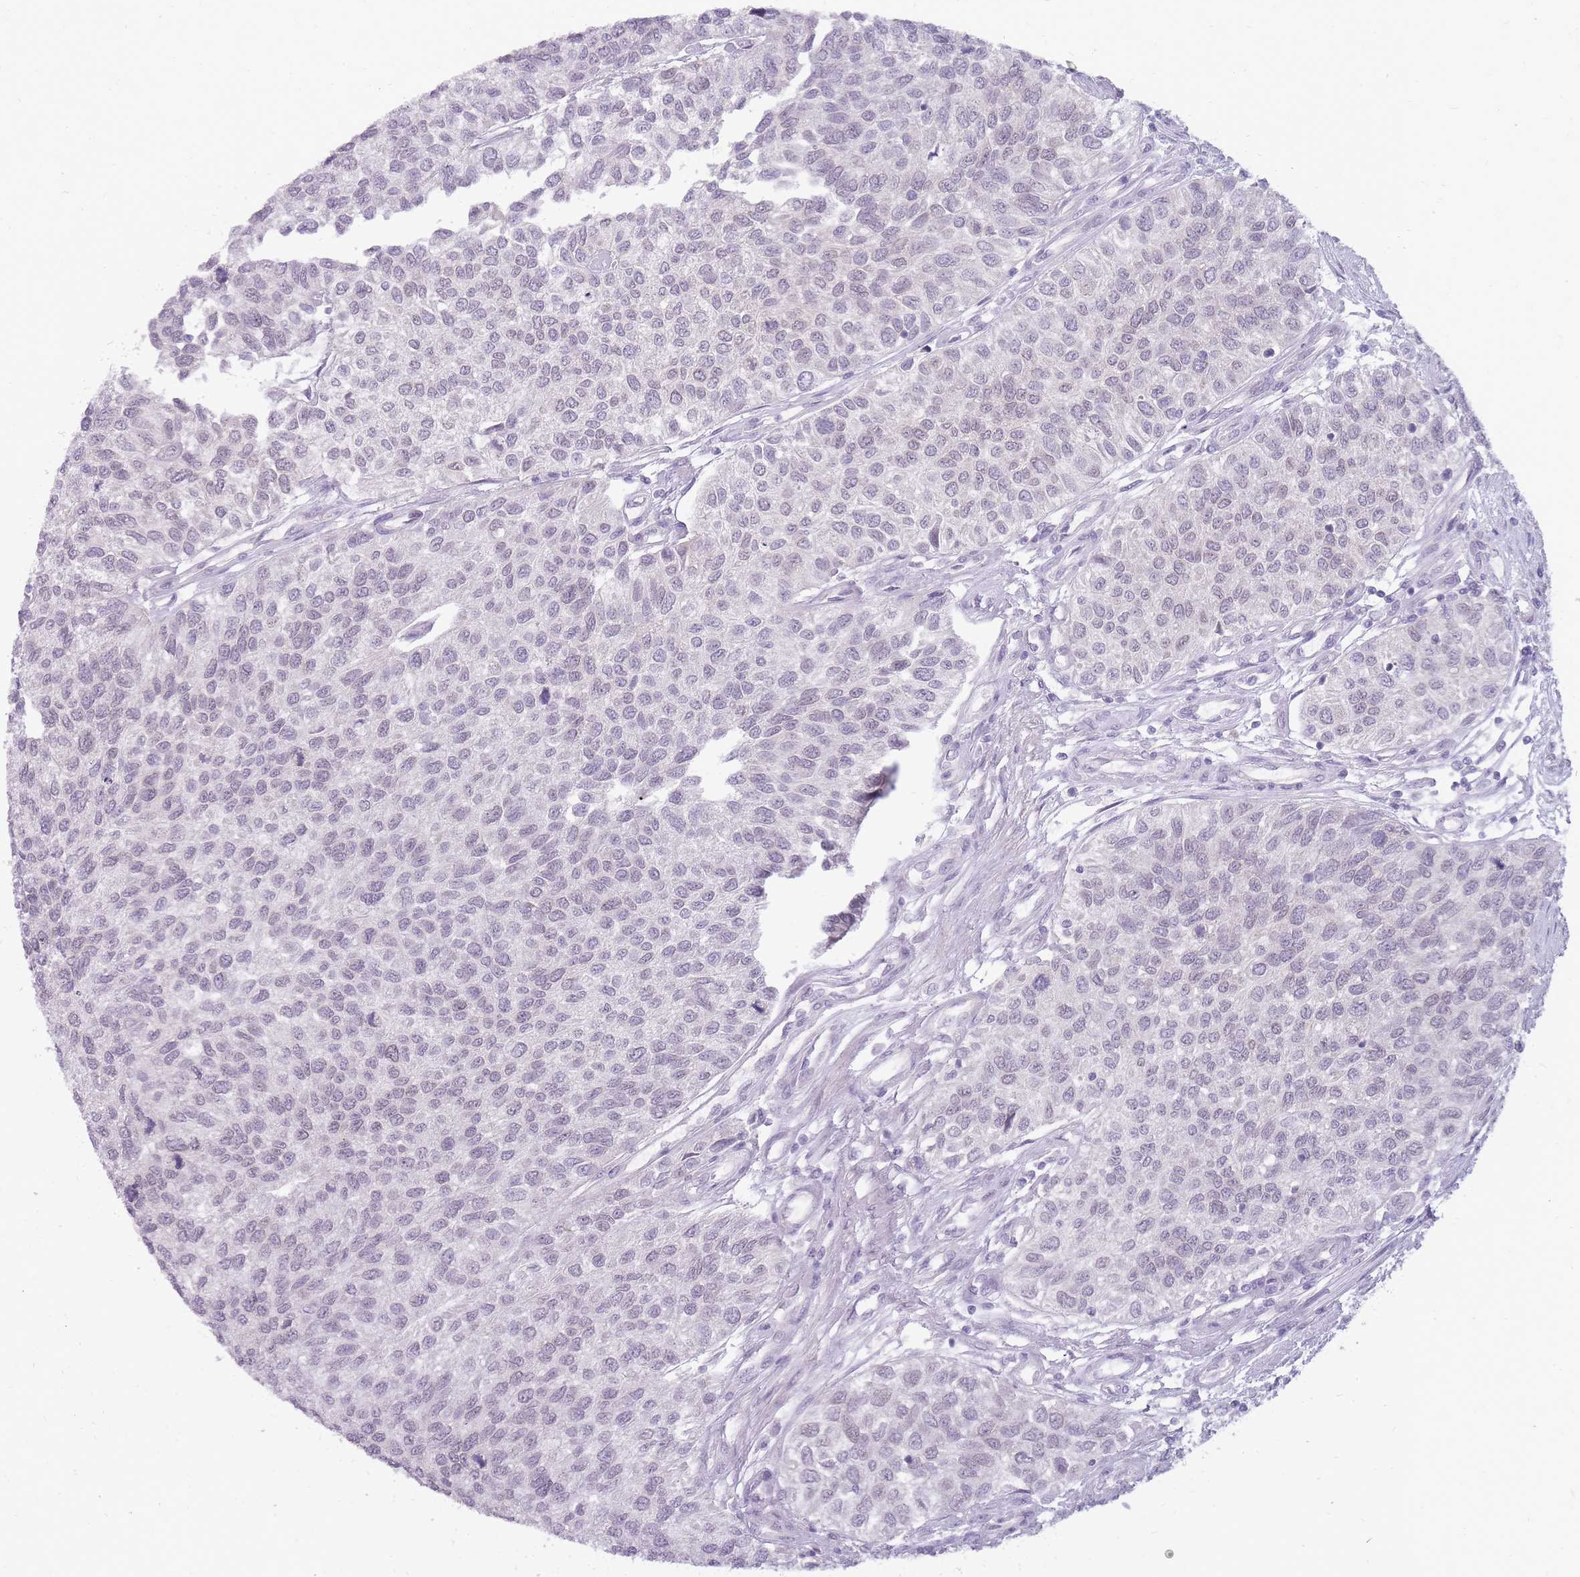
{"staining": {"intensity": "negative", "quantity": "none", "location": "none"}, "tissue": "urothelial cancer", "cell_type": "Tumor cells", "image_type": "cancer", "snomed": [{"axis": "morphology", "description": "Urothelial carcinoma, NOS"}, {"axis": "topography", "description": "Urinary bladder"}], "caption": "An image of human transitional cell carcinoma is negative for staining in tumor cells. The staining is performed using DAB brown chromogen with nuclei counter-stained in using hematoxylin.", "gene": "POMZP3", "patient": {"sex": "male", "age": 55}}